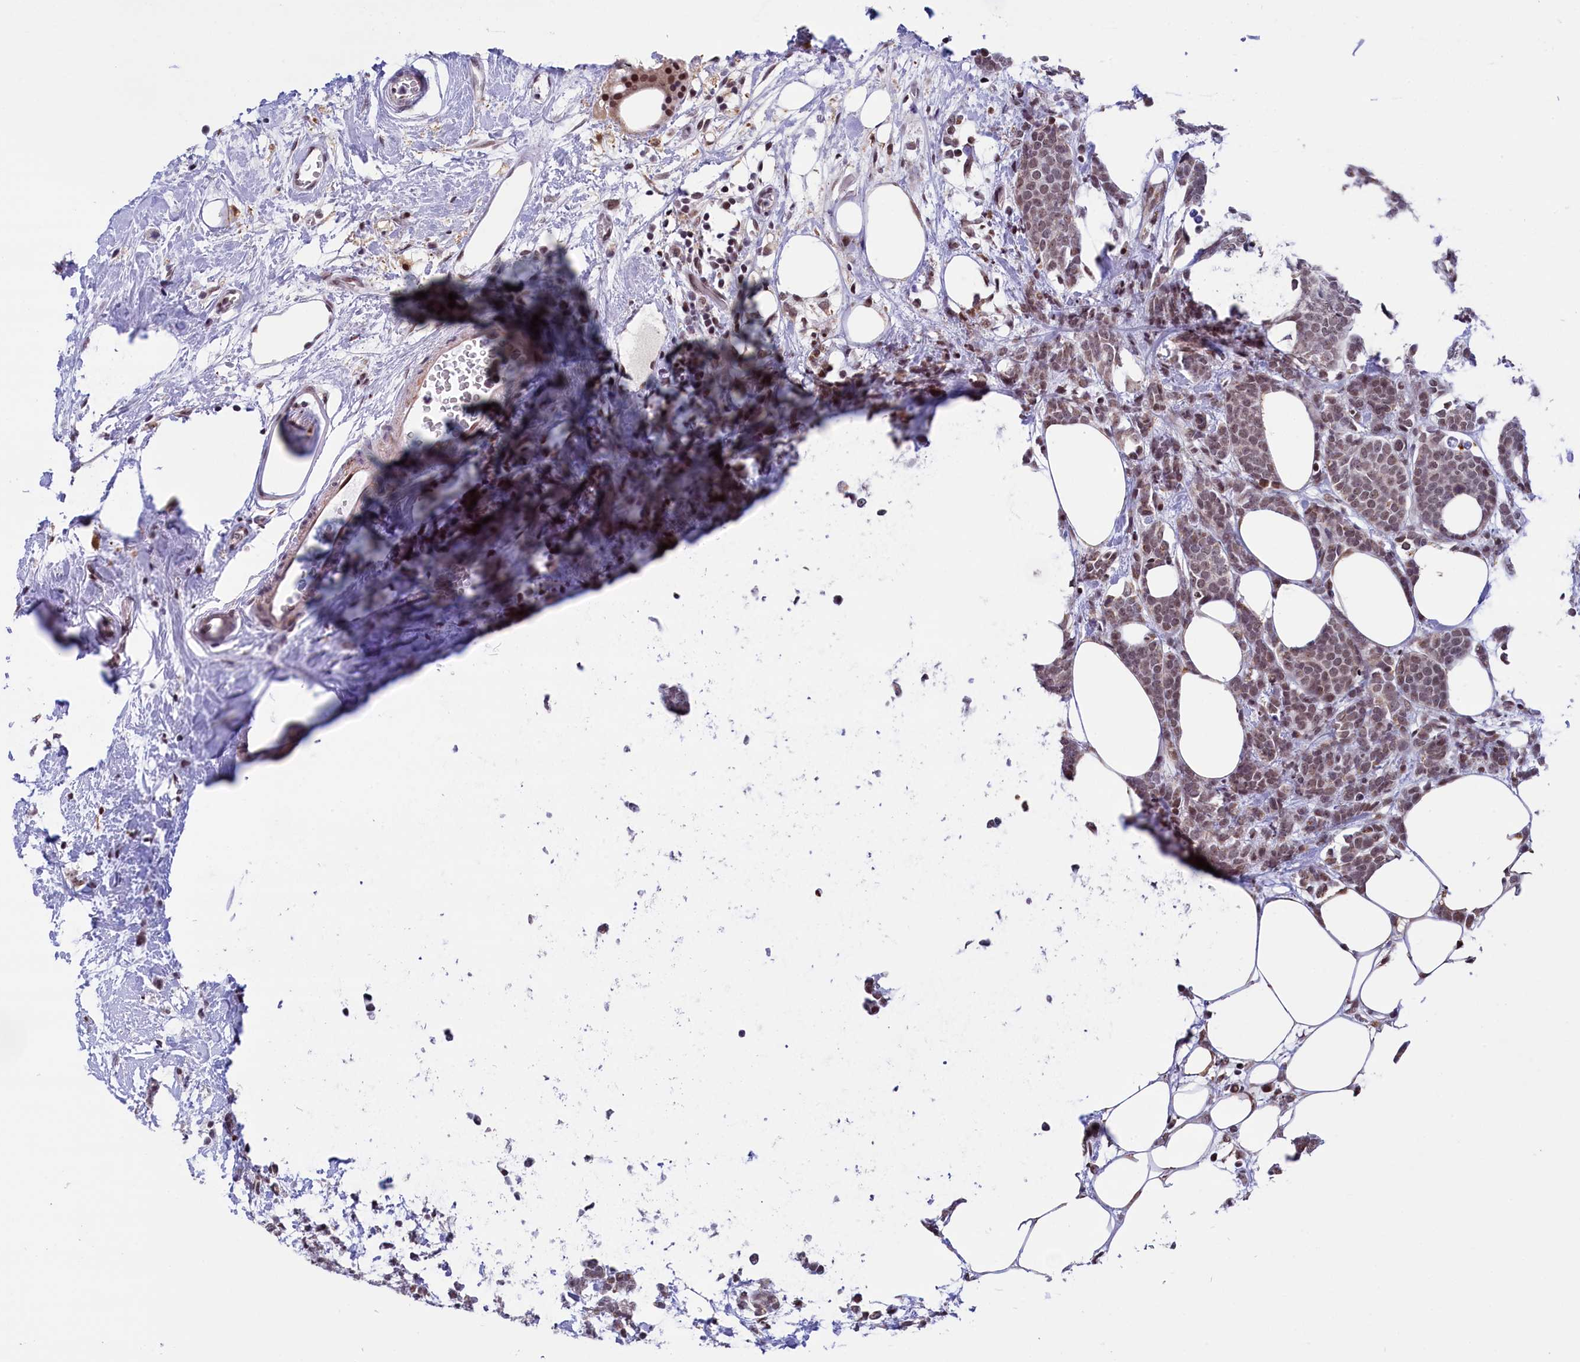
{"staining": {"intensity": "weak", "quantity": ">75%", "location": "nuclear"}, "tissue": "breast cancer", "cell_type": "Tumor cells", "image_type": "cancer", "snomed": [{"axis": "morphology", "description": "Lobular carcinoma"}, {"axis": "topography", "description": "Breast"}], "caption": "Immunohistochemical staining of human breast cancer demonstrates weak nuclear protein expression in about >75% of tumor cells. The staining was performed using DAB, with brown indicating positive protein expression. Nuclei are stained blue with hematoxylin.", "gene": "CDYL2", "patient": {"sex": "female", "age": 58}}